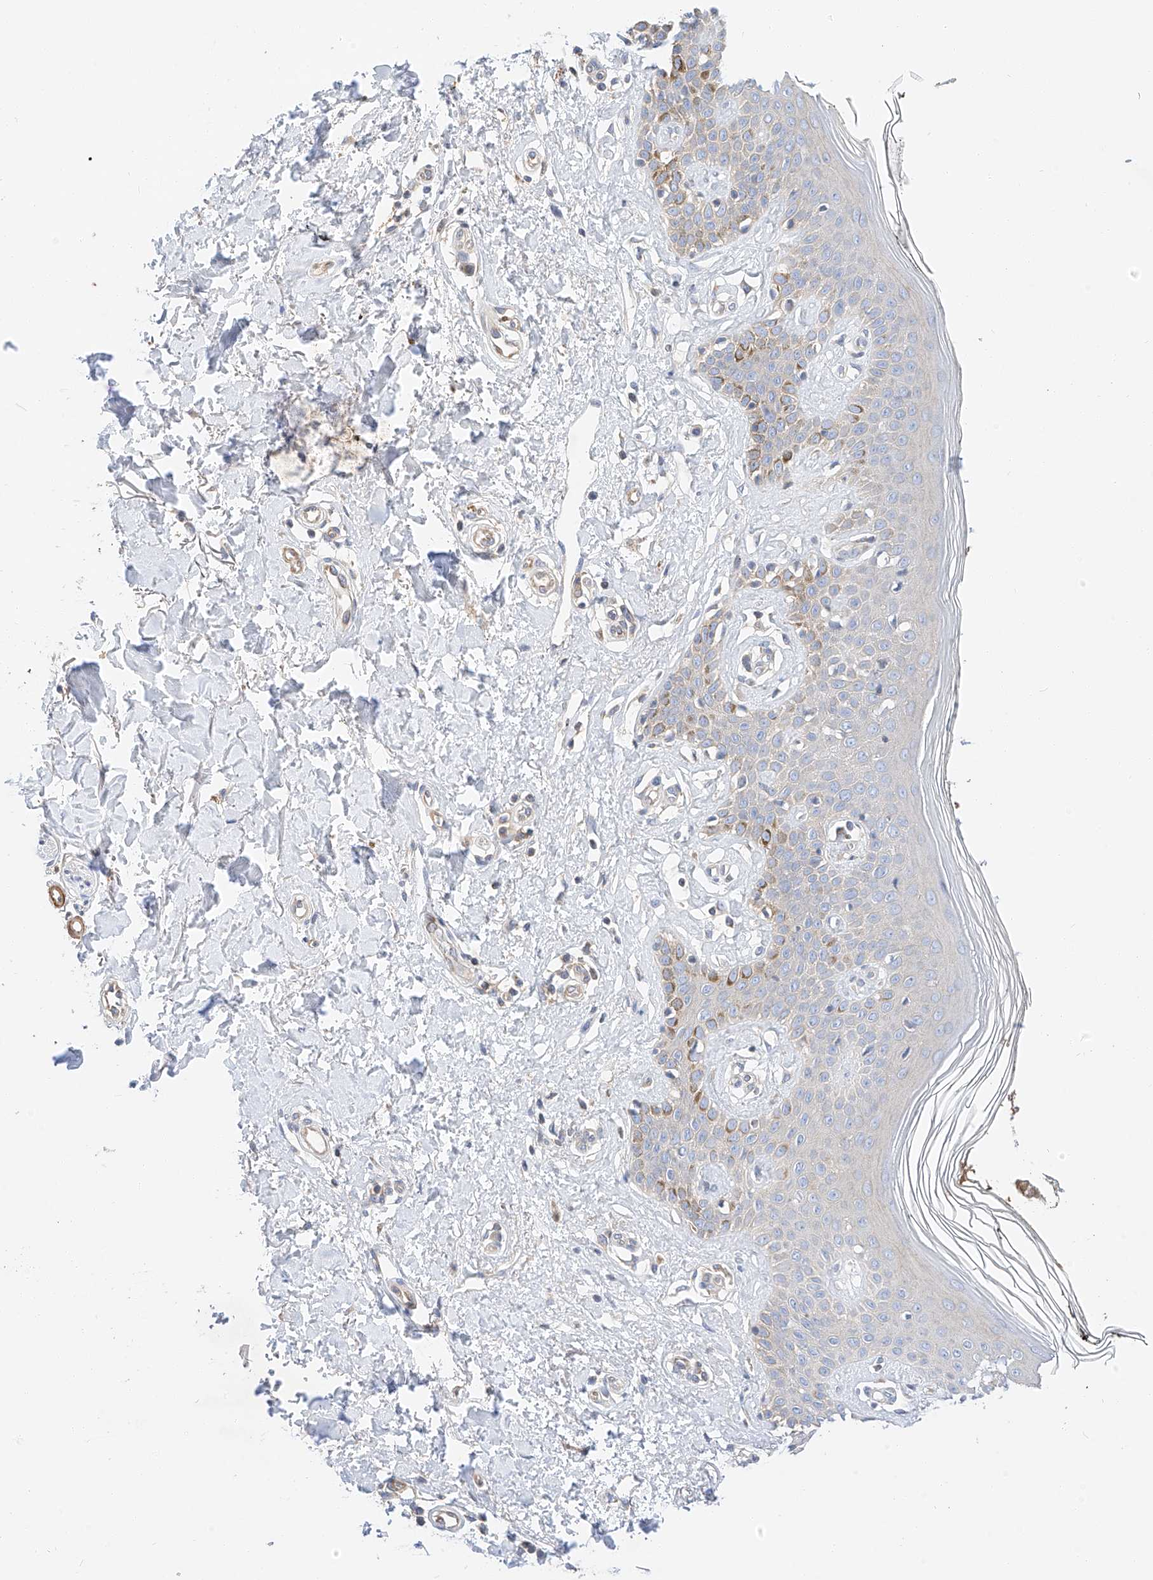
{"staining": {"intensity": "negative", "quantity": "none", "location": "none"}, "tissue": "skin", "cell_type": "Fibroblasts", "image_type": "normal", "snomed": [{"axis": "morphology", "description": "Normal tissue, NOS"}, {"axis": "topography", "description": "Skin"}], "caption": "The image displays no staining of fibroblasts in benign skin. Nuclei are stained in blue.", "gene": "C6orf118", "patient": {"sex": "female", "age": 64}}